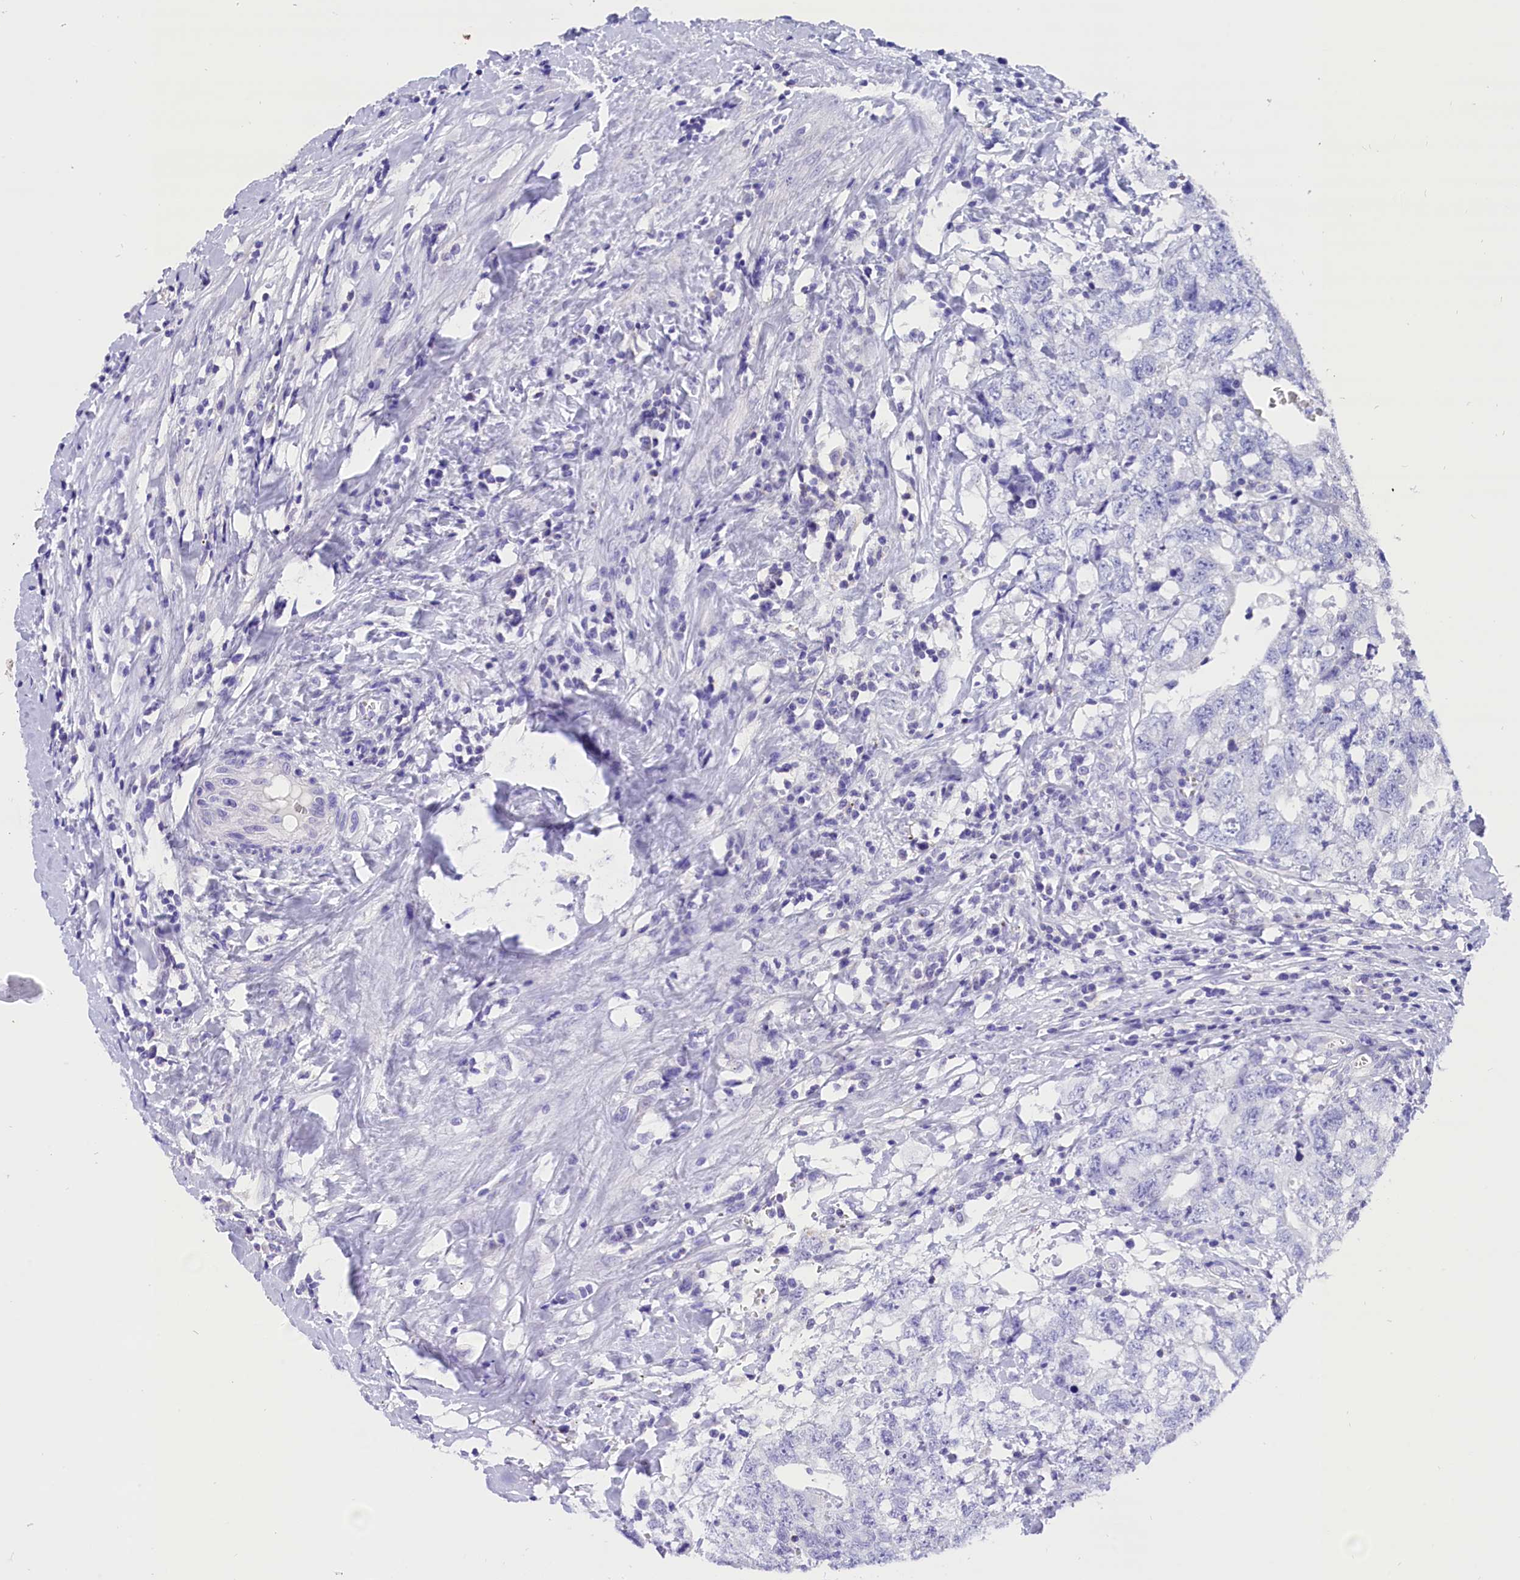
{"staining": {"intensity": "negative", "quantity": "none", "location": "none"}, "tissue": "testis cancer", "cell_type": "Tumor cells", "image_type": "cancer", "snomed": [{"axis": "morphology", "description": "Seminoma, NOS"}, {"axis": "morphology", "description": "Carcinoma, Embryonal, NOS"}, {"axis": "topography", "description": "Testis"}], "caption": "Human testis seminoma stained for a protein using IHC demonstrates no positivity in tumor cells.", "gene": "ABAT", "patient": {"sex": "male", "age": 29}}